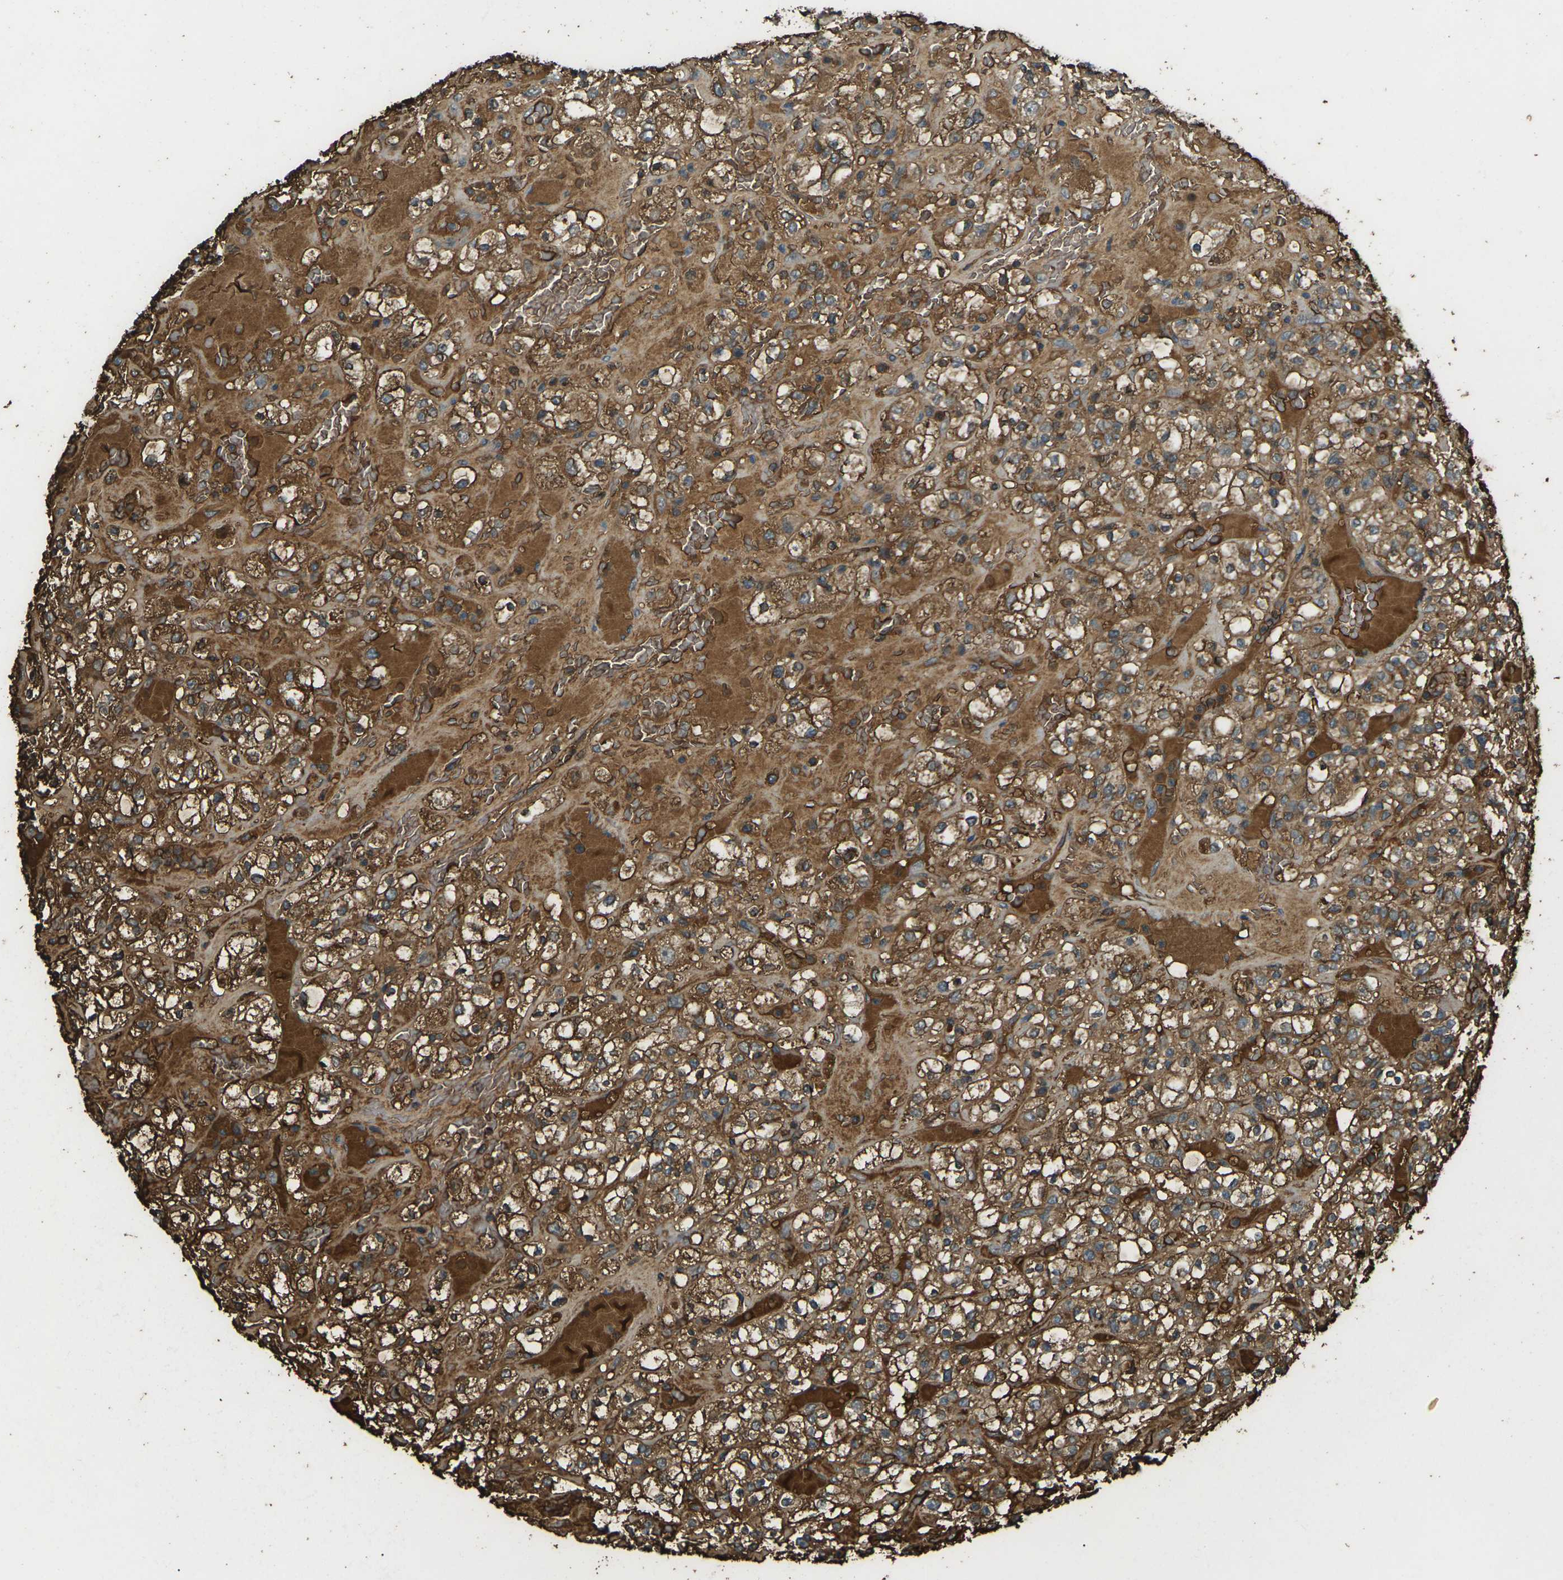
{"staining": {"intensity": "strong", "quantity": ">75%", "location": "cytoplasmic/membranous"}, "tissue": "renal cancer", "cell_type": "Tumor cells", "image_type": "cancer", "snomed": [{"axis": "morphology", "description": "Normal tissue, NOS"}, {"axis": "morphology", "description": "Adenocarcinoma, NOS"}, {"axis": "topography", "description": "Kidney"}], "caption": "Immunohistochemistry (IHC) (DAB (3,3'-diaminobenzidine)) staining of adenocarcinoma (renal) demonstrates strong cytoplasmic/membranous protein positivity in about >75% of tumor cells.", "gene": "CYP1B1", "patient": {"sex": "female", "age": 72}}